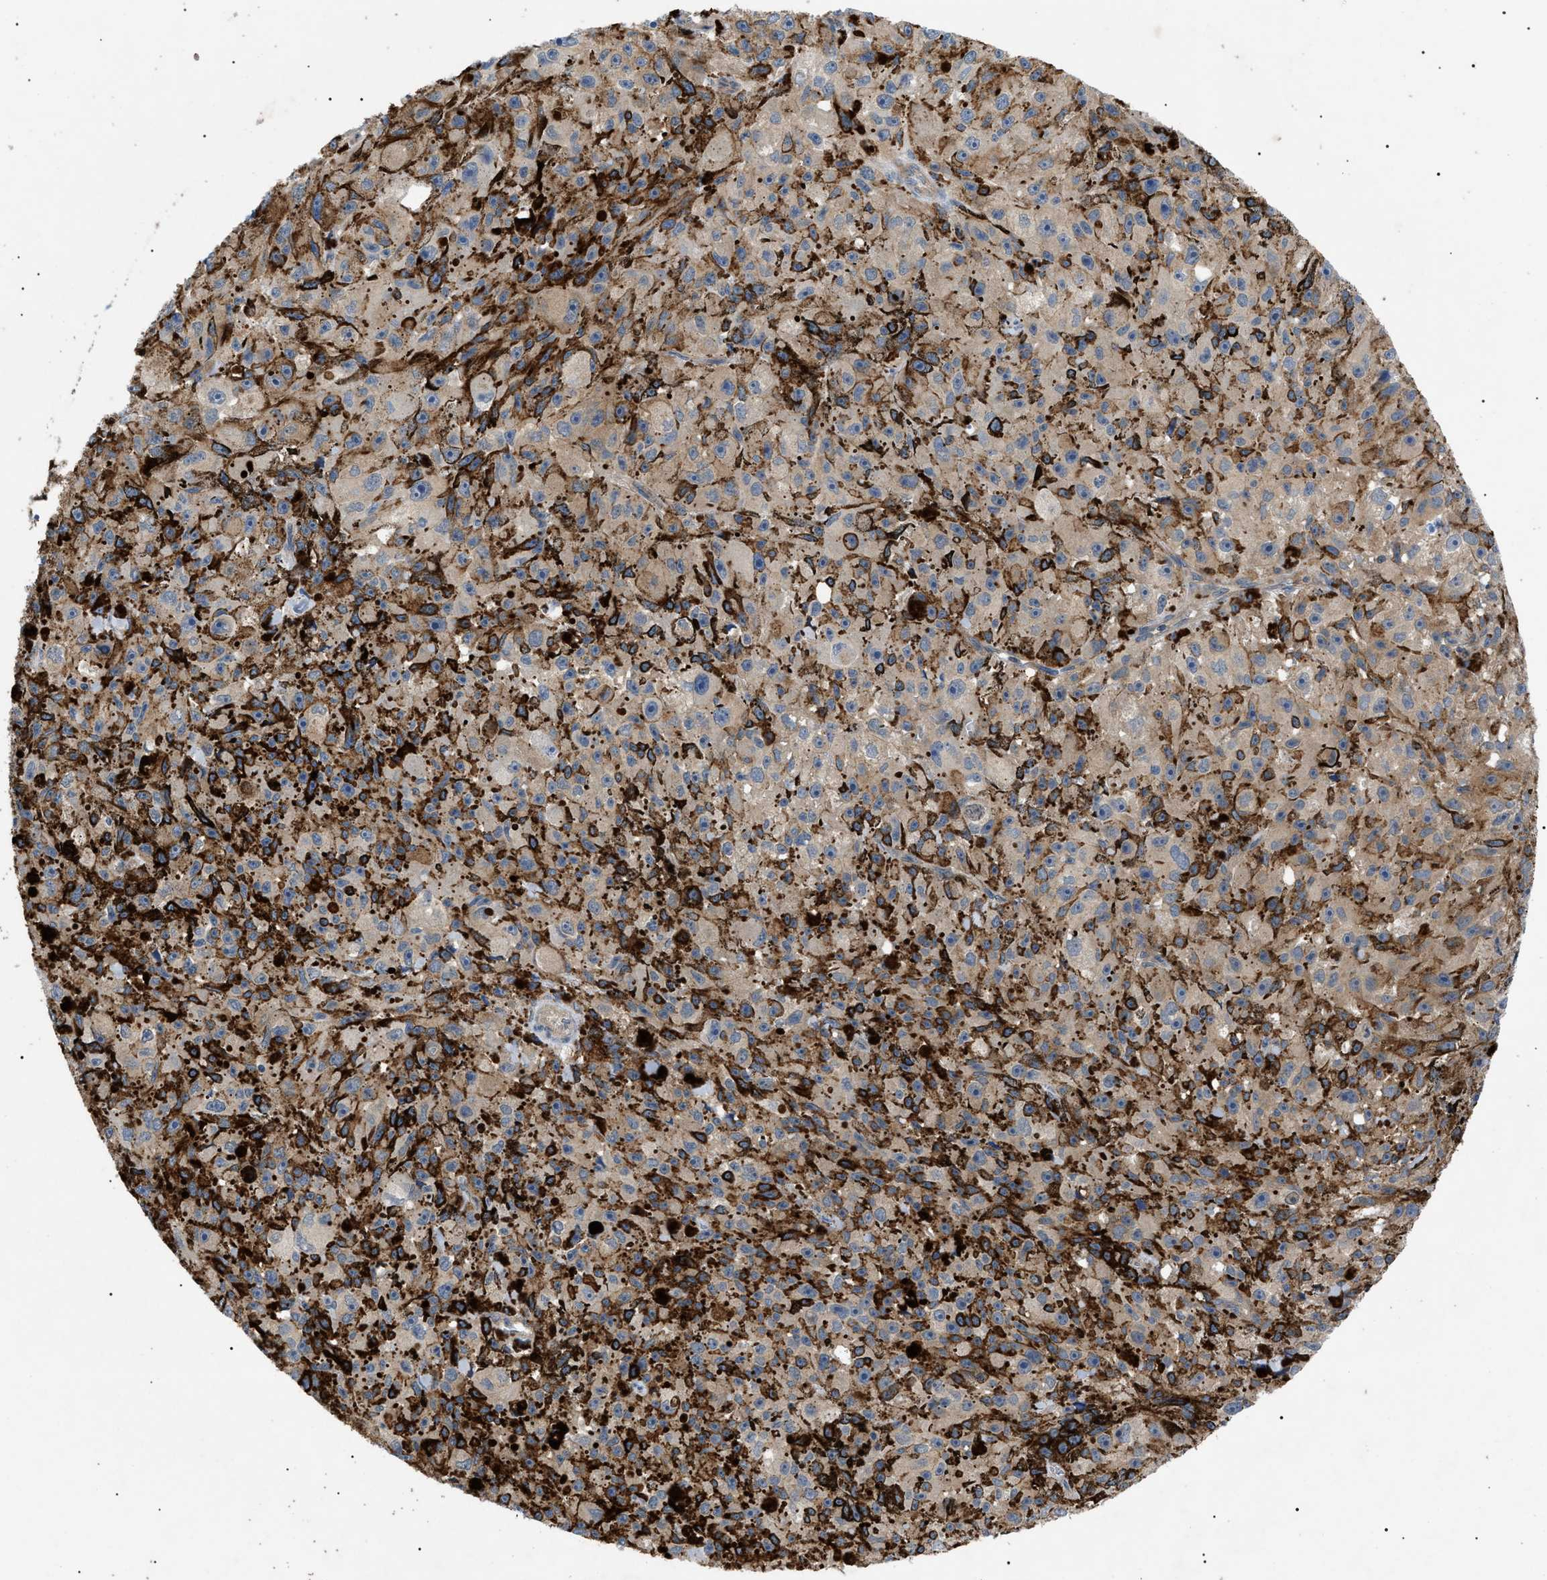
{"staining": {"intensity": "moderate", "quantity": ">75%", "location": "cytoplasmic/membranous"}, "tissue": "melanoma", "cell_type": "Tumor cells", "image_type": "cancer", "snomed": [{"axis": "morphology", "description": "Malignant melanoma, NOS"}, {"axis": "topography", "description": "Skin"}], "caption": "This micrograph reveals IHC staining of malignant melanoma, with medium moderate cytoplasmic/membranous staining in approximately >75% of tumor cells.", "gene": "RIPK1", "patient": {"sex": "female", "age": 104}}